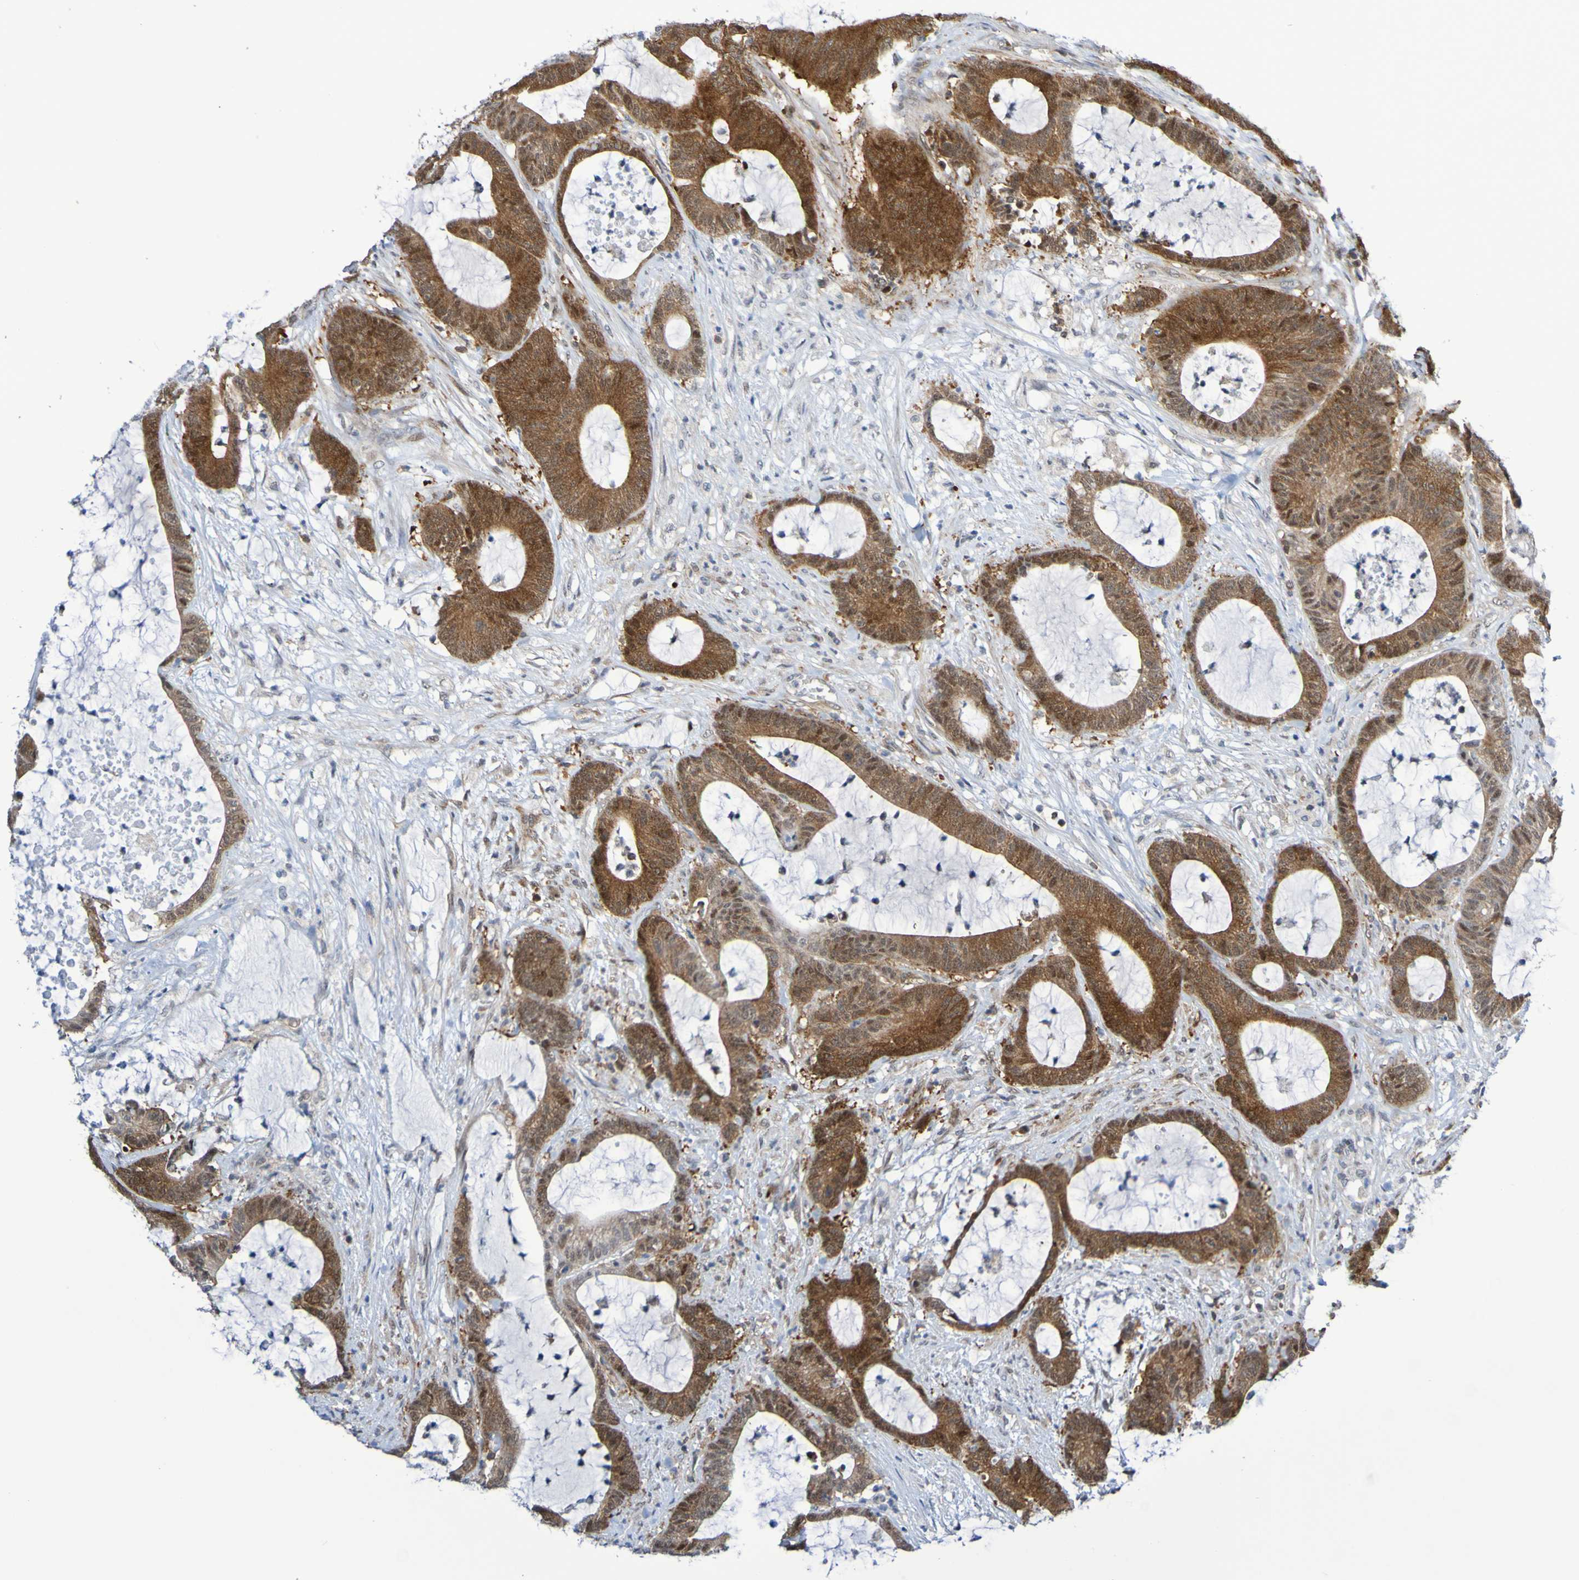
{"staining": {"intensity": "strong", "quantity": ">75%", "location": "cytoplasmic/membranous"}, "tissue": "colorectal cancer", "cell_type": "Tumor cells", "image_type": "cancer", "snomed": [{"axis": "morphology", "description": "Adenocarcinoma, NOS"}, {"axis": "topography", "description": "Colon"}], "caption": "The photomicrograph displays immunohistochemical staining of colorectal cancer (adenocarcinoma). There is strong cytoplasmic/membranous positivity is appreciated in approximately >75% of tumor cells.", "gene": "ATIC", "patient": {"sex": "female", "age": 84}}